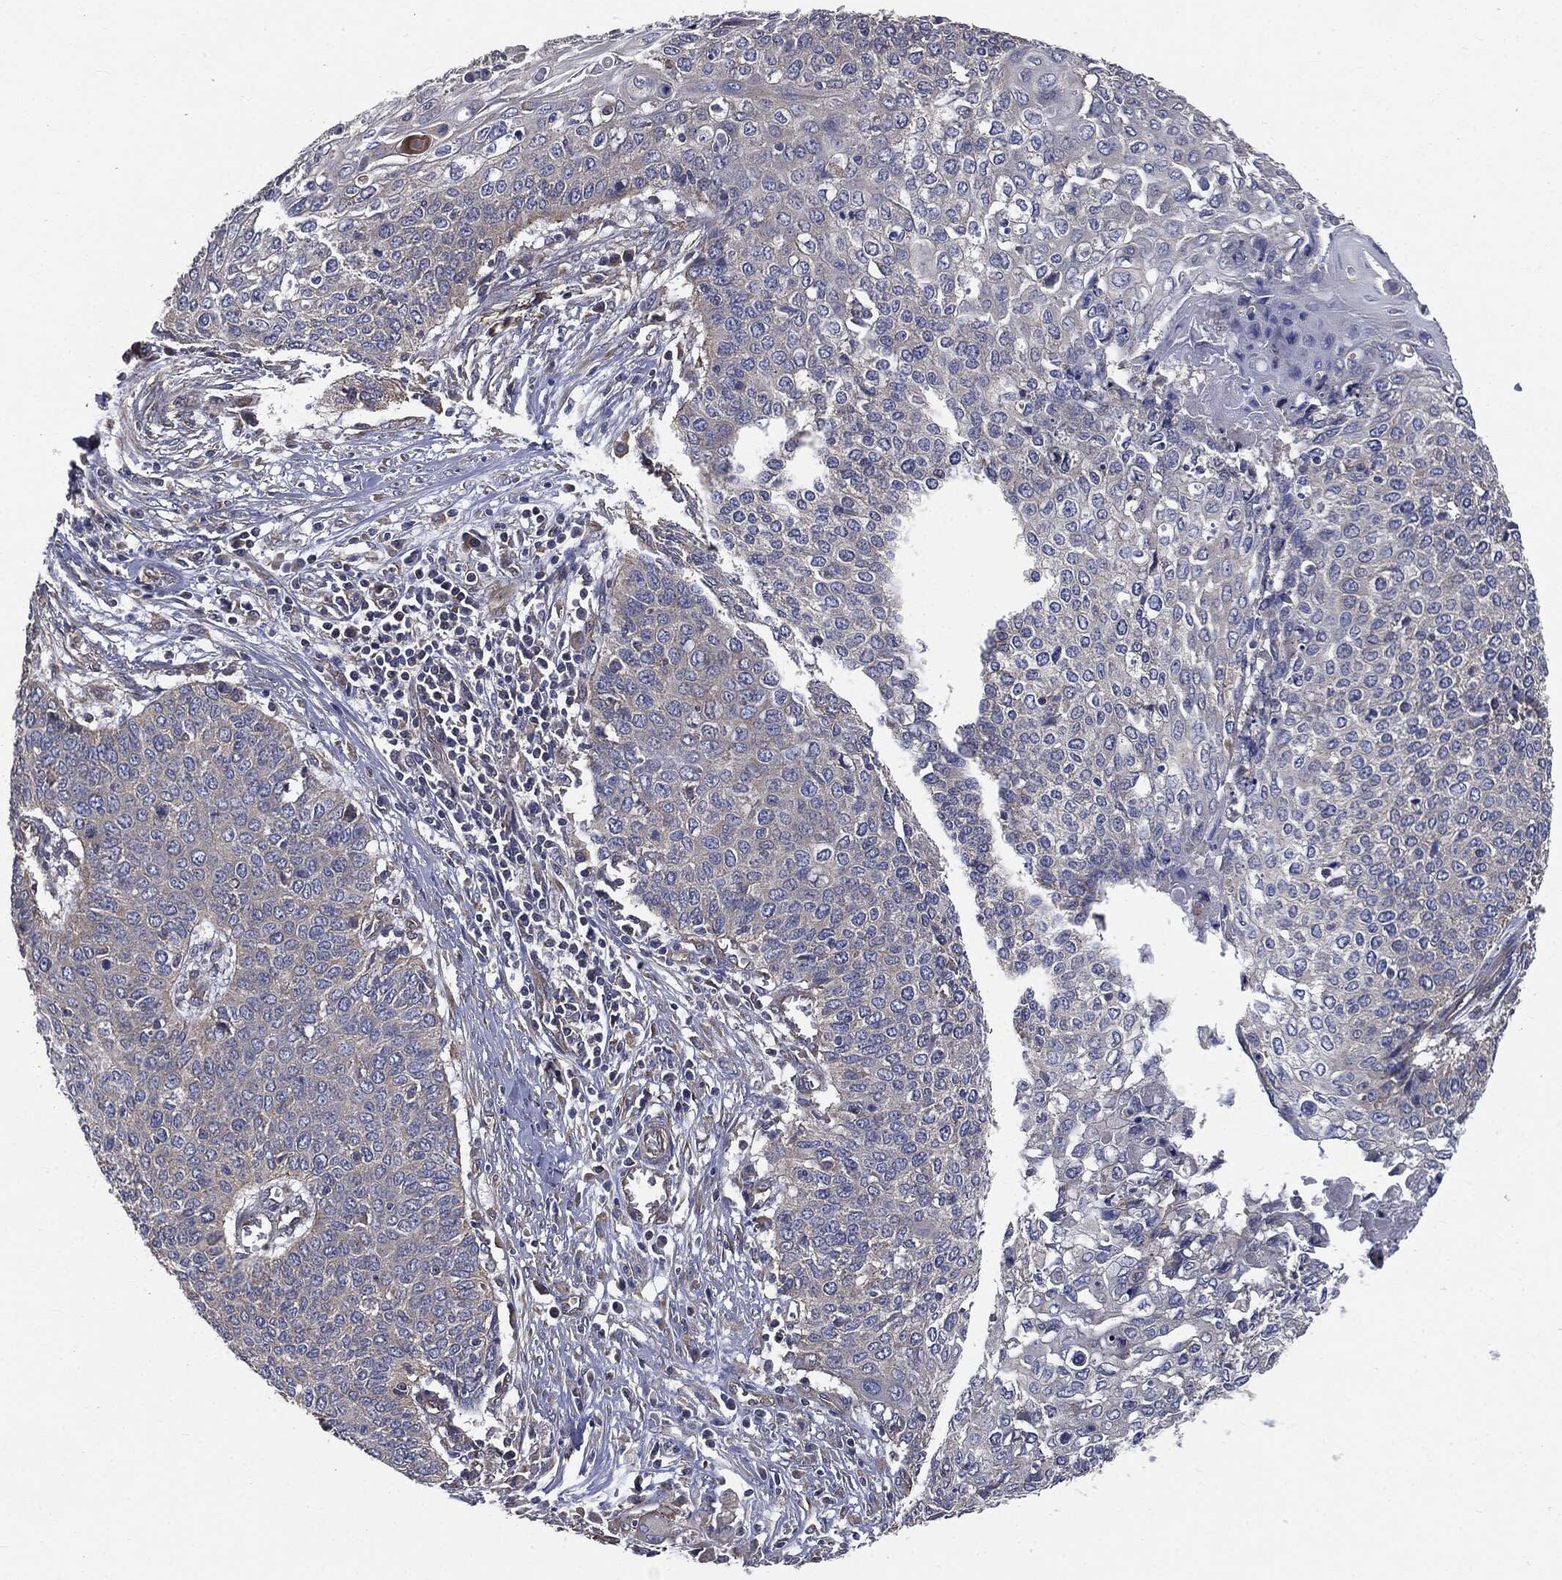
{"staining": {"intensity": "negative", "quantity": "none", "location": "none"}, "tissue": "cervical cancer", "cell_type": "Tumor cells", "image_type": "cancer", "snomed": [{"axis": "morphology", "description": "Squamous cell carcinoma, NOS"}, {"axis": "topography", "description": "Cervix"}], "caption": "Tumor cells show no significant staining in squamous cell carcinoma (cervical).", "gene": "EPS15L1", "patient": {"sex": "female", "age": 39}}